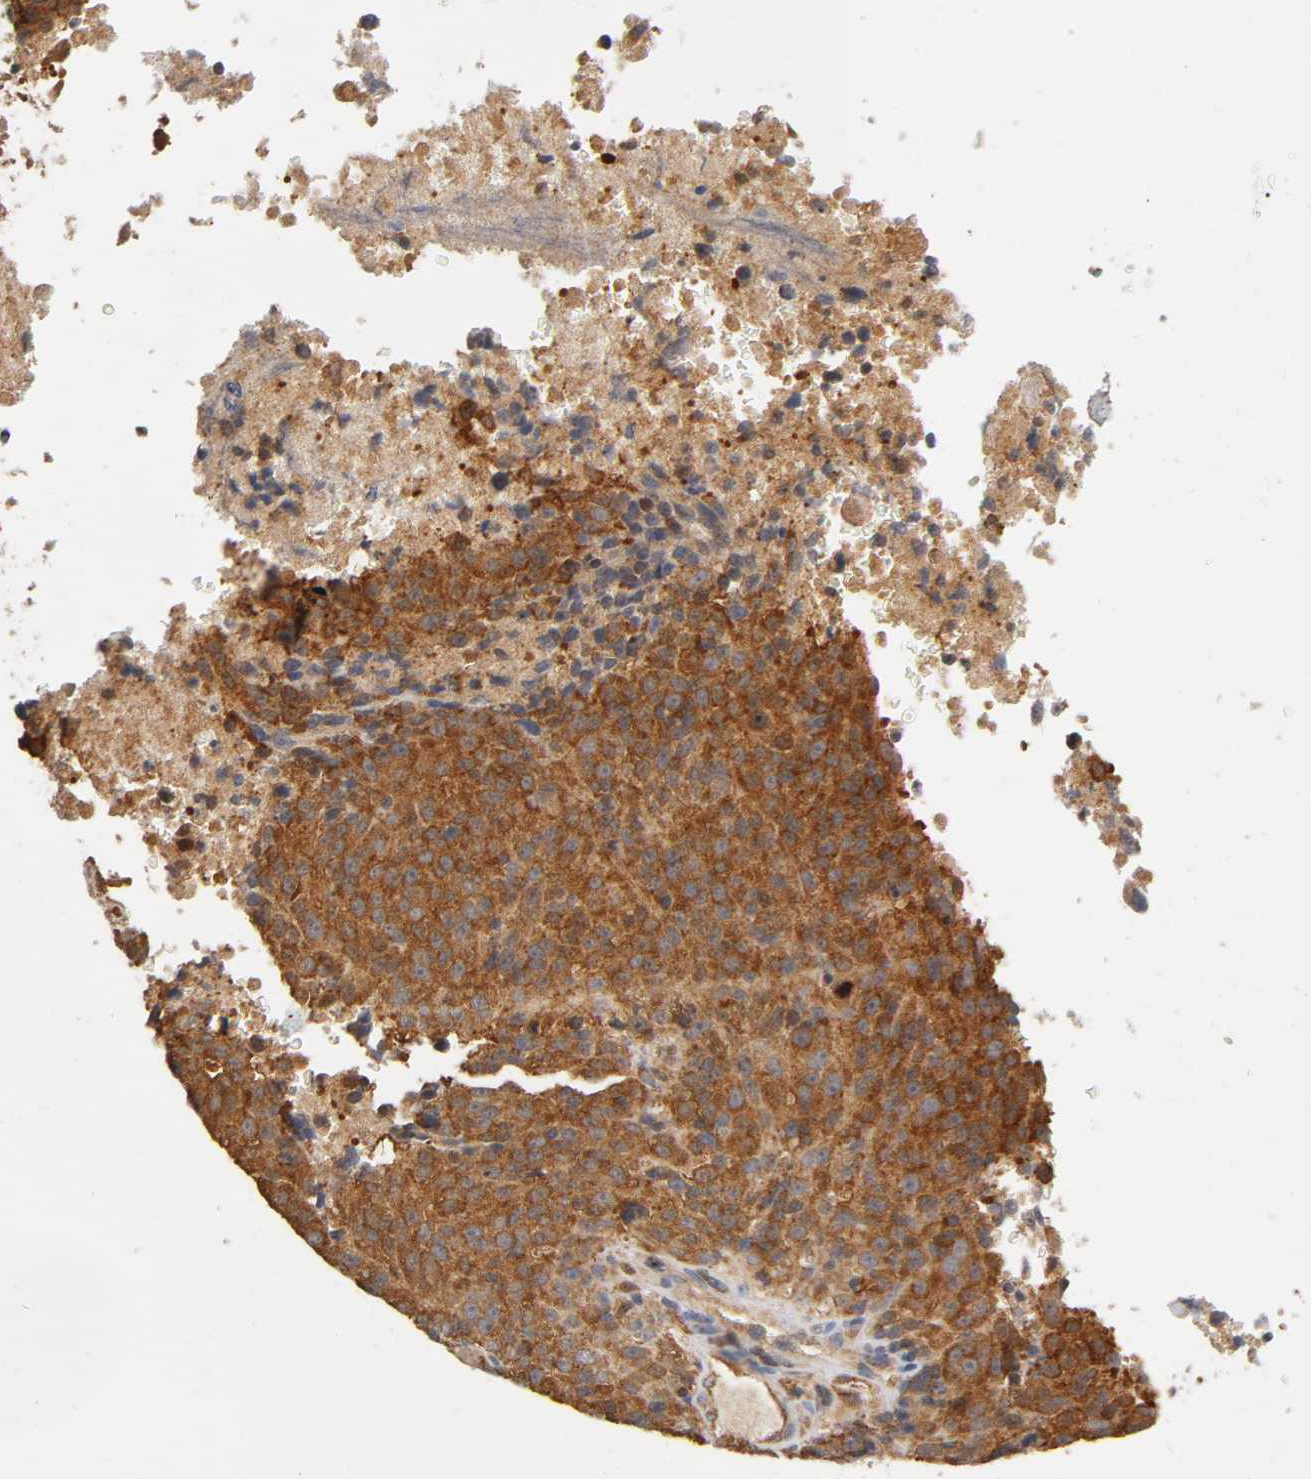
{"staining": {"intensity": "strong", "quantity": ">75%", "location": "cytoplasmic/membranous"}, "tissue": "melanoma", "cell_type": "Tumor cells", "image_type": "cancer", "snomed": [{"axis": "morphology", "description": "Malignant melanoma, Metastatic site"}, {"axis": "topography", "description": "Cerebral cortex"}], "caption": "A high-resolution micrograph shows immunohistochemistry staining of malignant melanoma (metastatic site), which exhibits strong cytoplasmic/membranous positivity in about >75% of tumor cells. The staining was performed using DAB, with brown indicating positive protein expression. Nuclei are stained blue with hematoxylin.", "gene": "PAFAH1B1", "patient": {"sex": "female", "age": 52}}